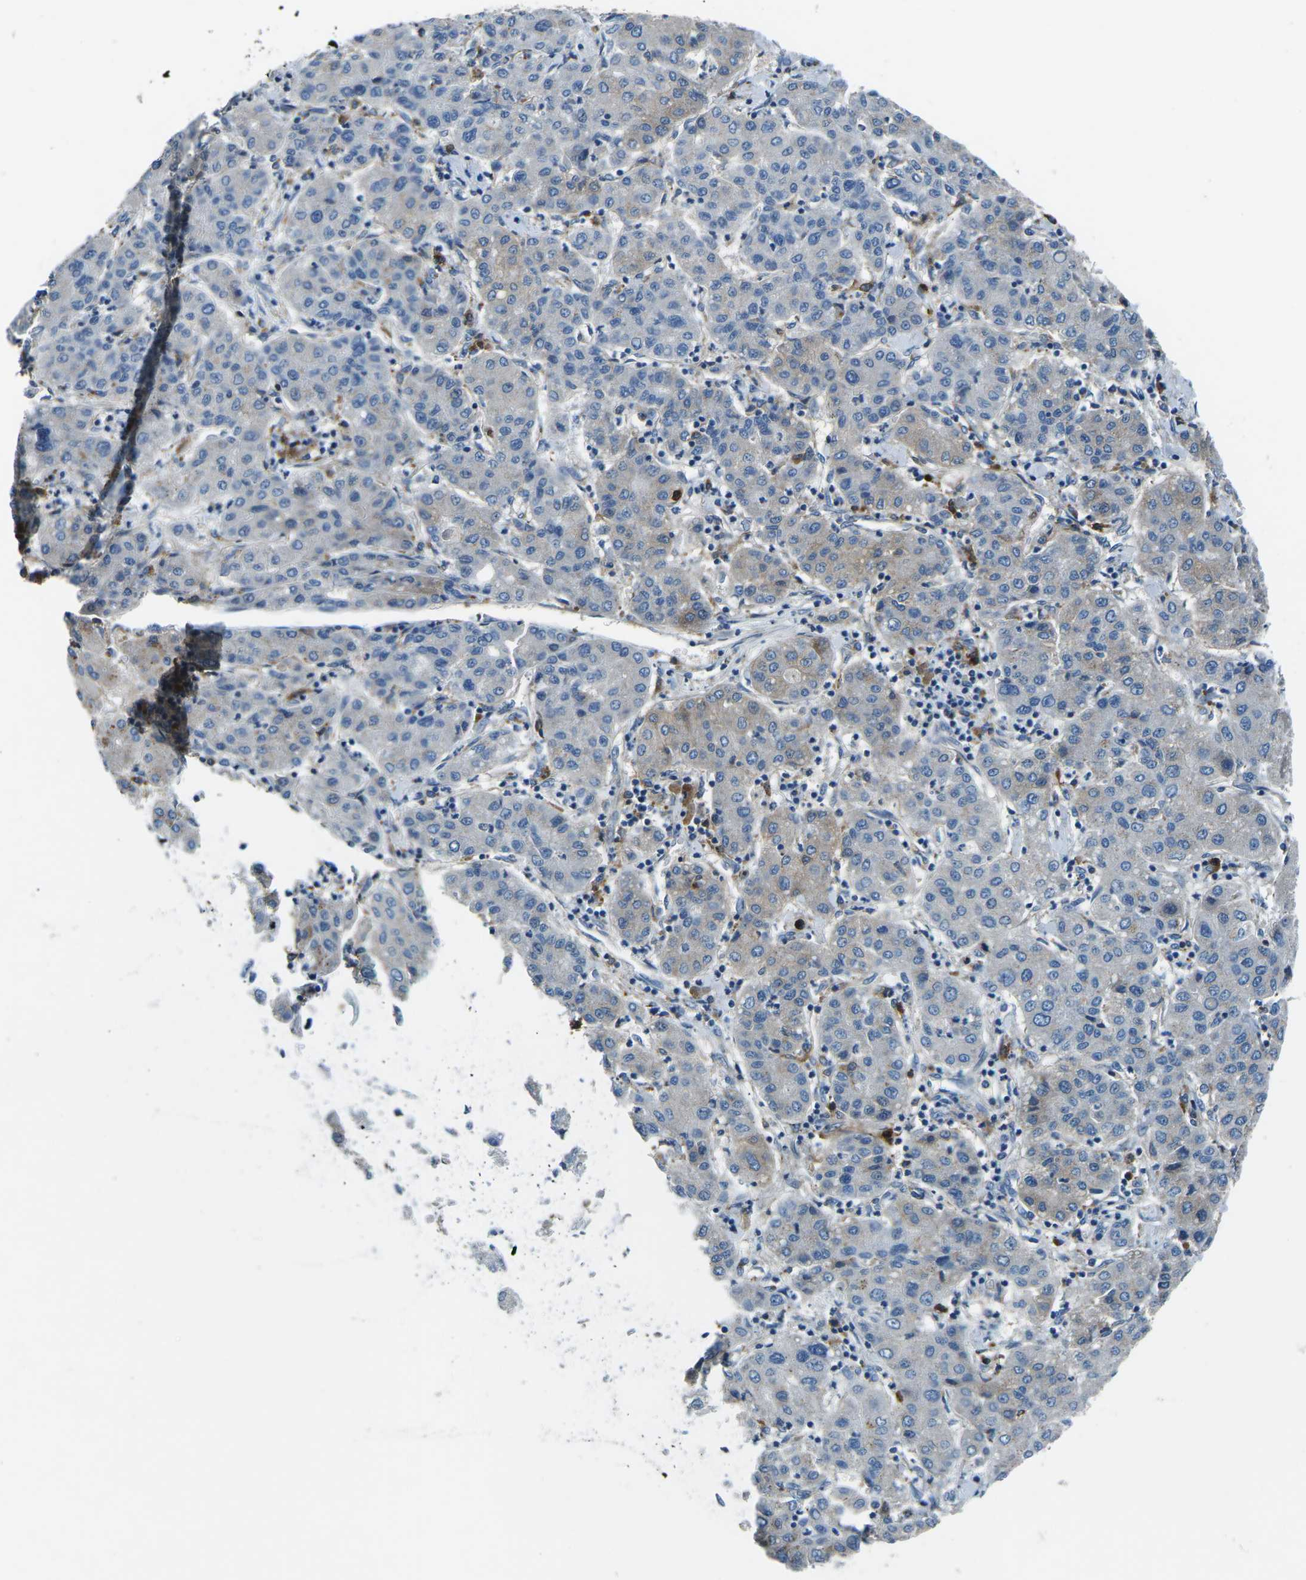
{"staining": {"intensity": "weak", "quantity": "<25%", "location": "cytoplasmic/membranous"}, "tissue": "liver cancer", "cell_type": "Tumor cells", "image_type": "cancer", "snomed": [{"axis": "morphology", "description": "Carcinoma, Hepatocellular, NOS"}, {"axis": "topography", "description": "Liver"}], "caption": "A high-resolution micrograph shows immunohistochemistry staining of liver cancer, which demonstrates no significant expression in tumor cells.", "gene": "CD1D", "patient": {"sex": "male", "age": 65}}